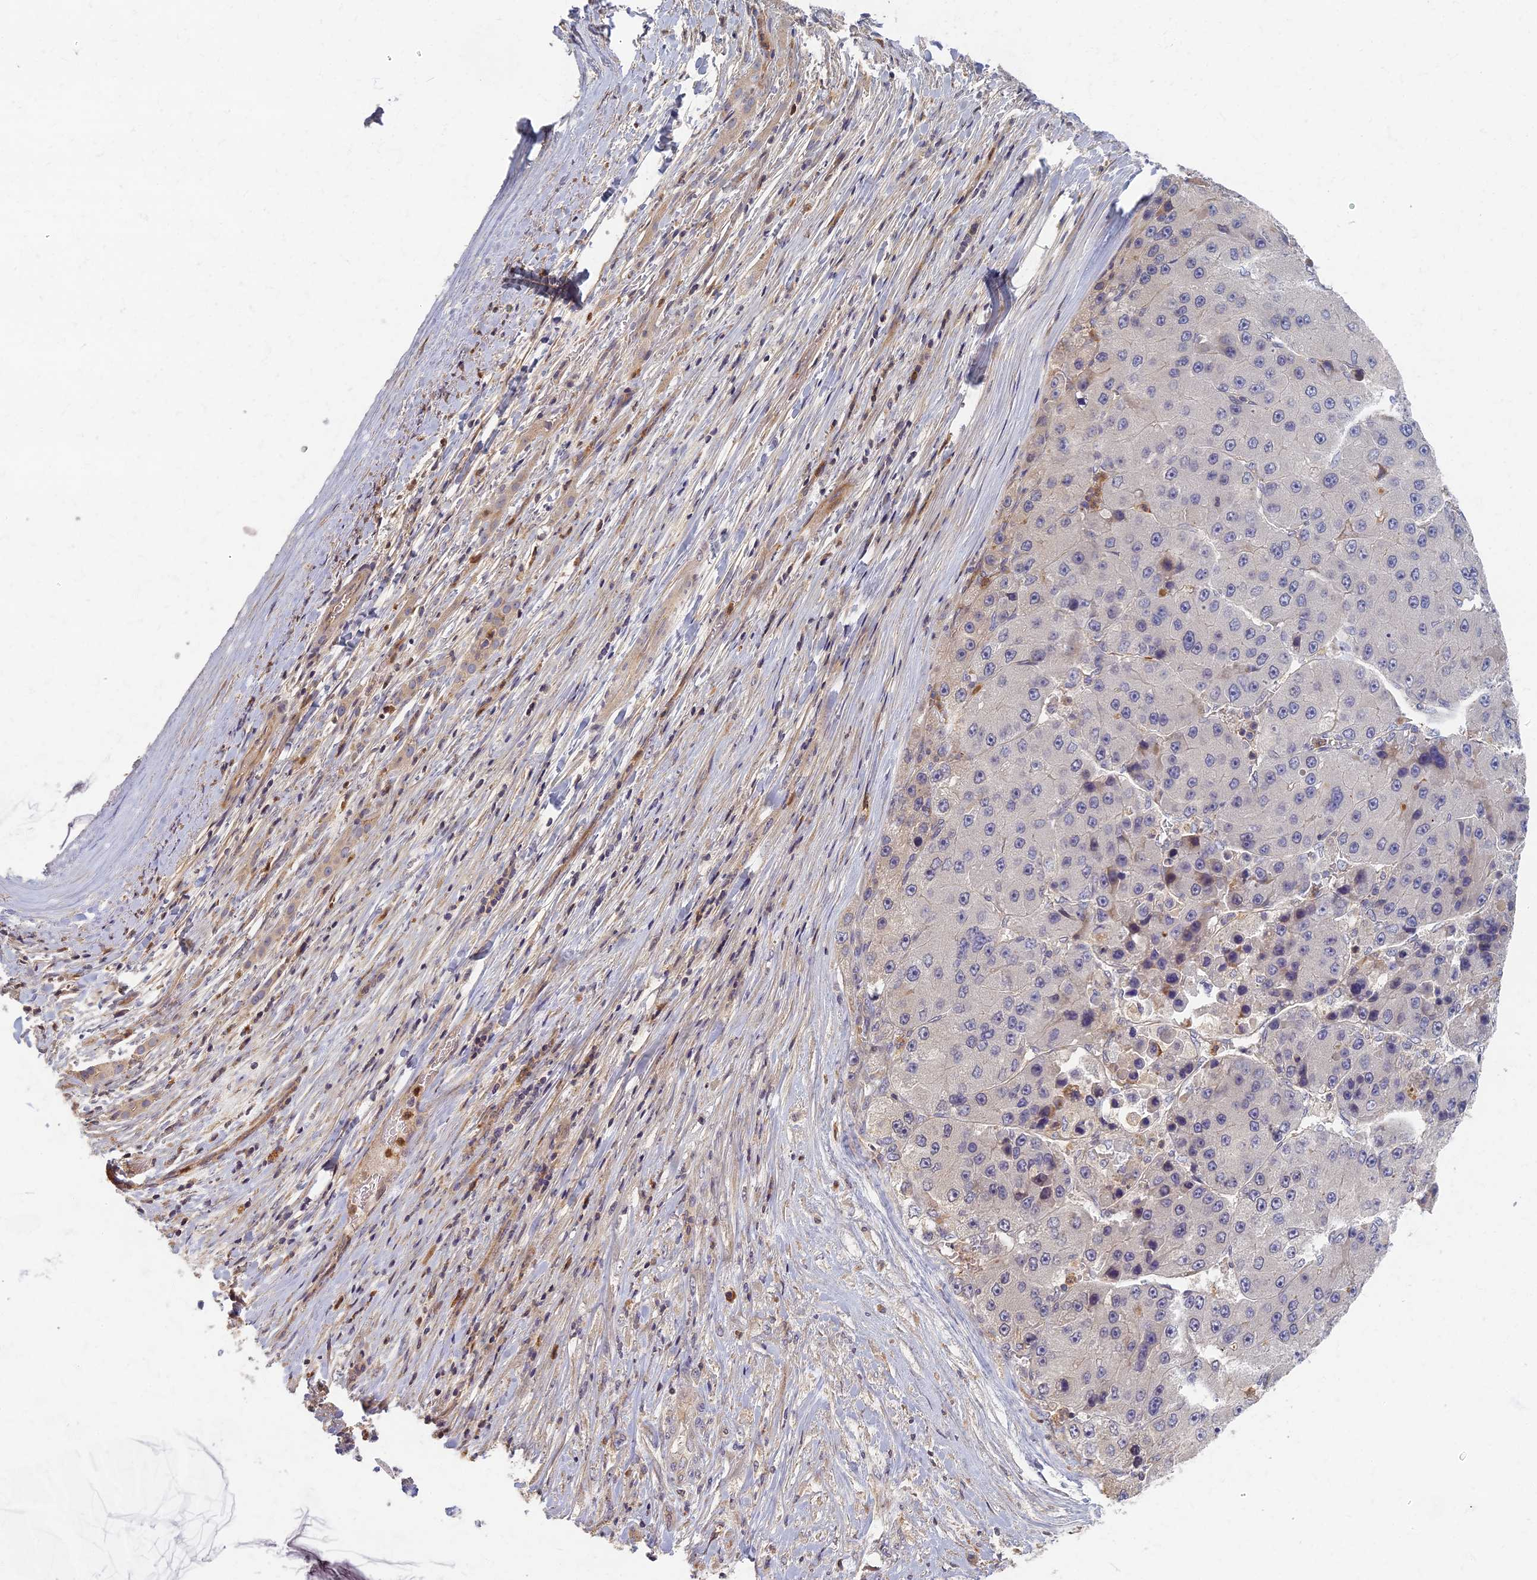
{"staining": {"intensity": "negative", "quantity": "none", "location": "none"}, "tissue": "liver cancer", "cell_type": "Tumor cells", "image_type": "cancer", "snomed": [{"axis": "morphology", "description": "Carcinoma, Hepatocellular, NOS"}, {"axis": "topography", "description": "Liver"}], "caption": "Immunohistochemistry (IHC) micrograph of human liver cancer (hepatocellular carcinoma) stained for a protein (brown), which displays no staining in tumor cells. (DAB (3,3'-diaminobenzidine) immunohistochemistry (IHC) with hematoxylin counter stain).", "gene": "AP4E1", "patient": {"sex": "female", "age": 73}}